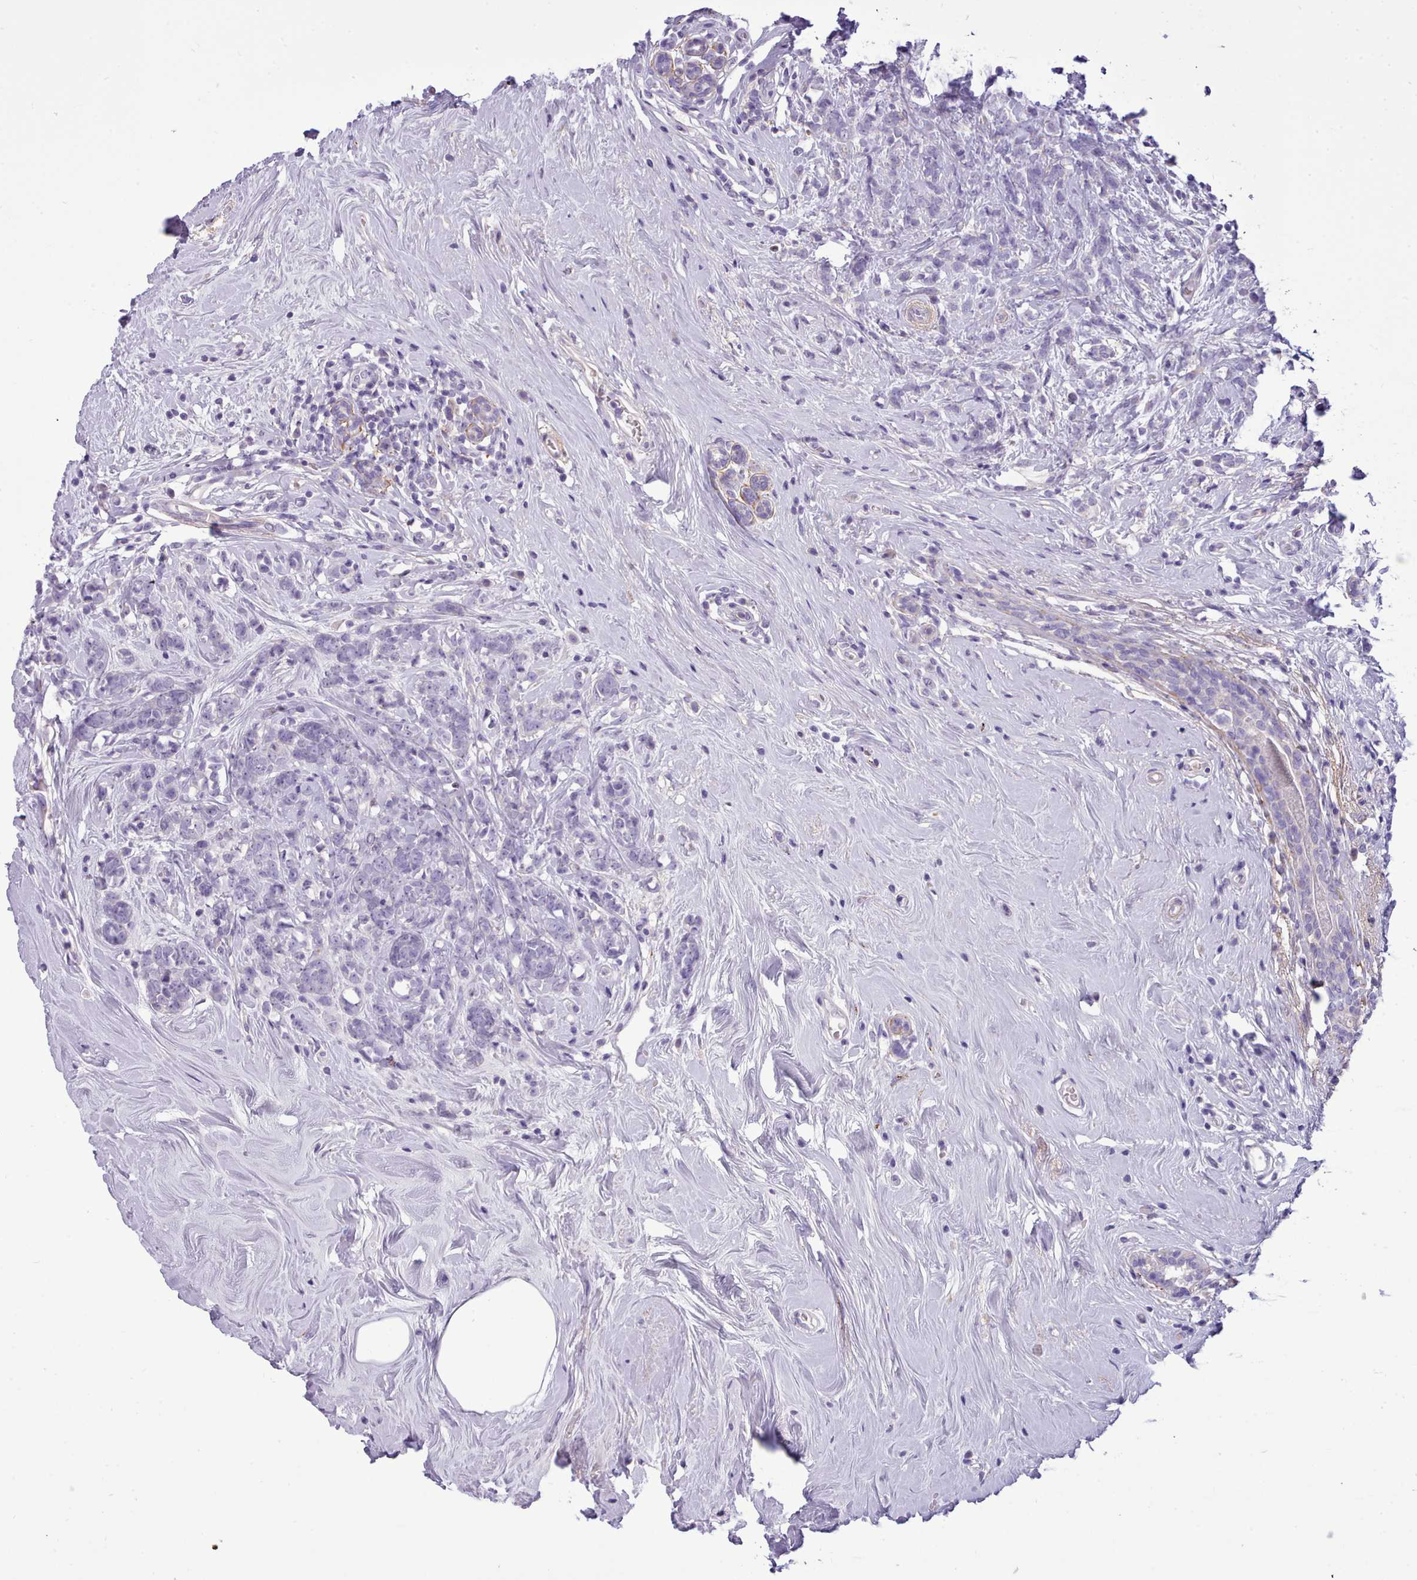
{"staining": {"intensity": "negative", "quantity": "none", "location": "none"}, "tissue": "breast cancer", "cell_type": "Tumor cells", "image_type": "cancer", "snomed": [{"axis": "morphology", "description": "Lobular carcinoma"}, {"axis": "topography", "description": "Breast"}], "caption": "This is an immunohistochemistry image of human breast lobular carcinoma. There is no staining in tumor cells.", "gene": "CYP2A13", "patient": {"sex": "female", "age": 58}}